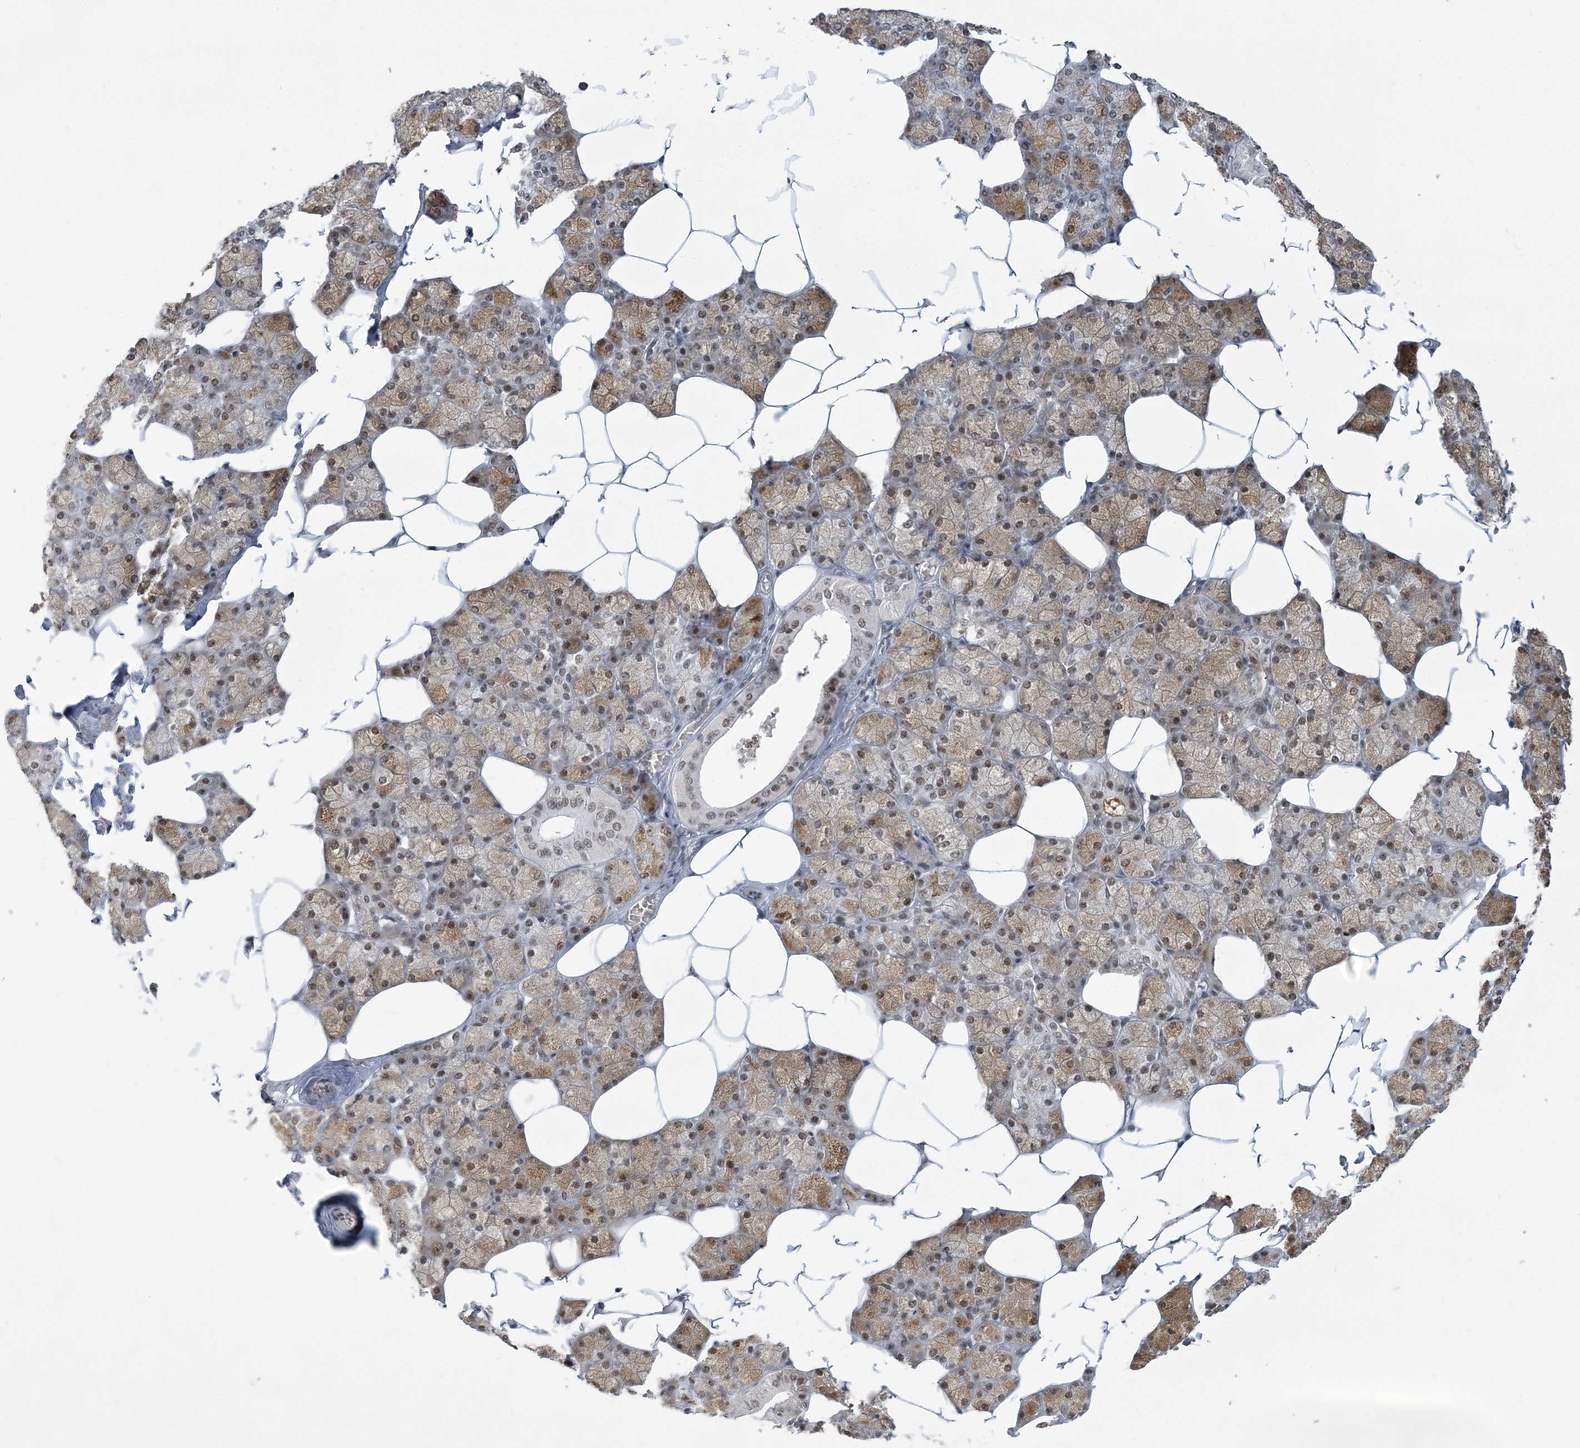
{"staining": {"intensity": "strong", "quantity": "25%-75%", "location": "cytoplasmic/membranous,nuclear"}, "tissue": "salivary gland", "cell_type": "Glandular cells", "image_type": "normal", "snomed": [{"axis": "morphology", "description": "Normal tissue, NOS"}, {"axis": "topography", "description": "Salivary gland"}], "caption": "IHC micrograph of normal salivary gland stained for a protein (brown), which exhibits high levels of strong cytoplasmic/membranous,nuclear staining in approximately 25%-75% of glandular cells.", "gene": "PLRG1", "patient": {"sex": "male", "age": 62}}